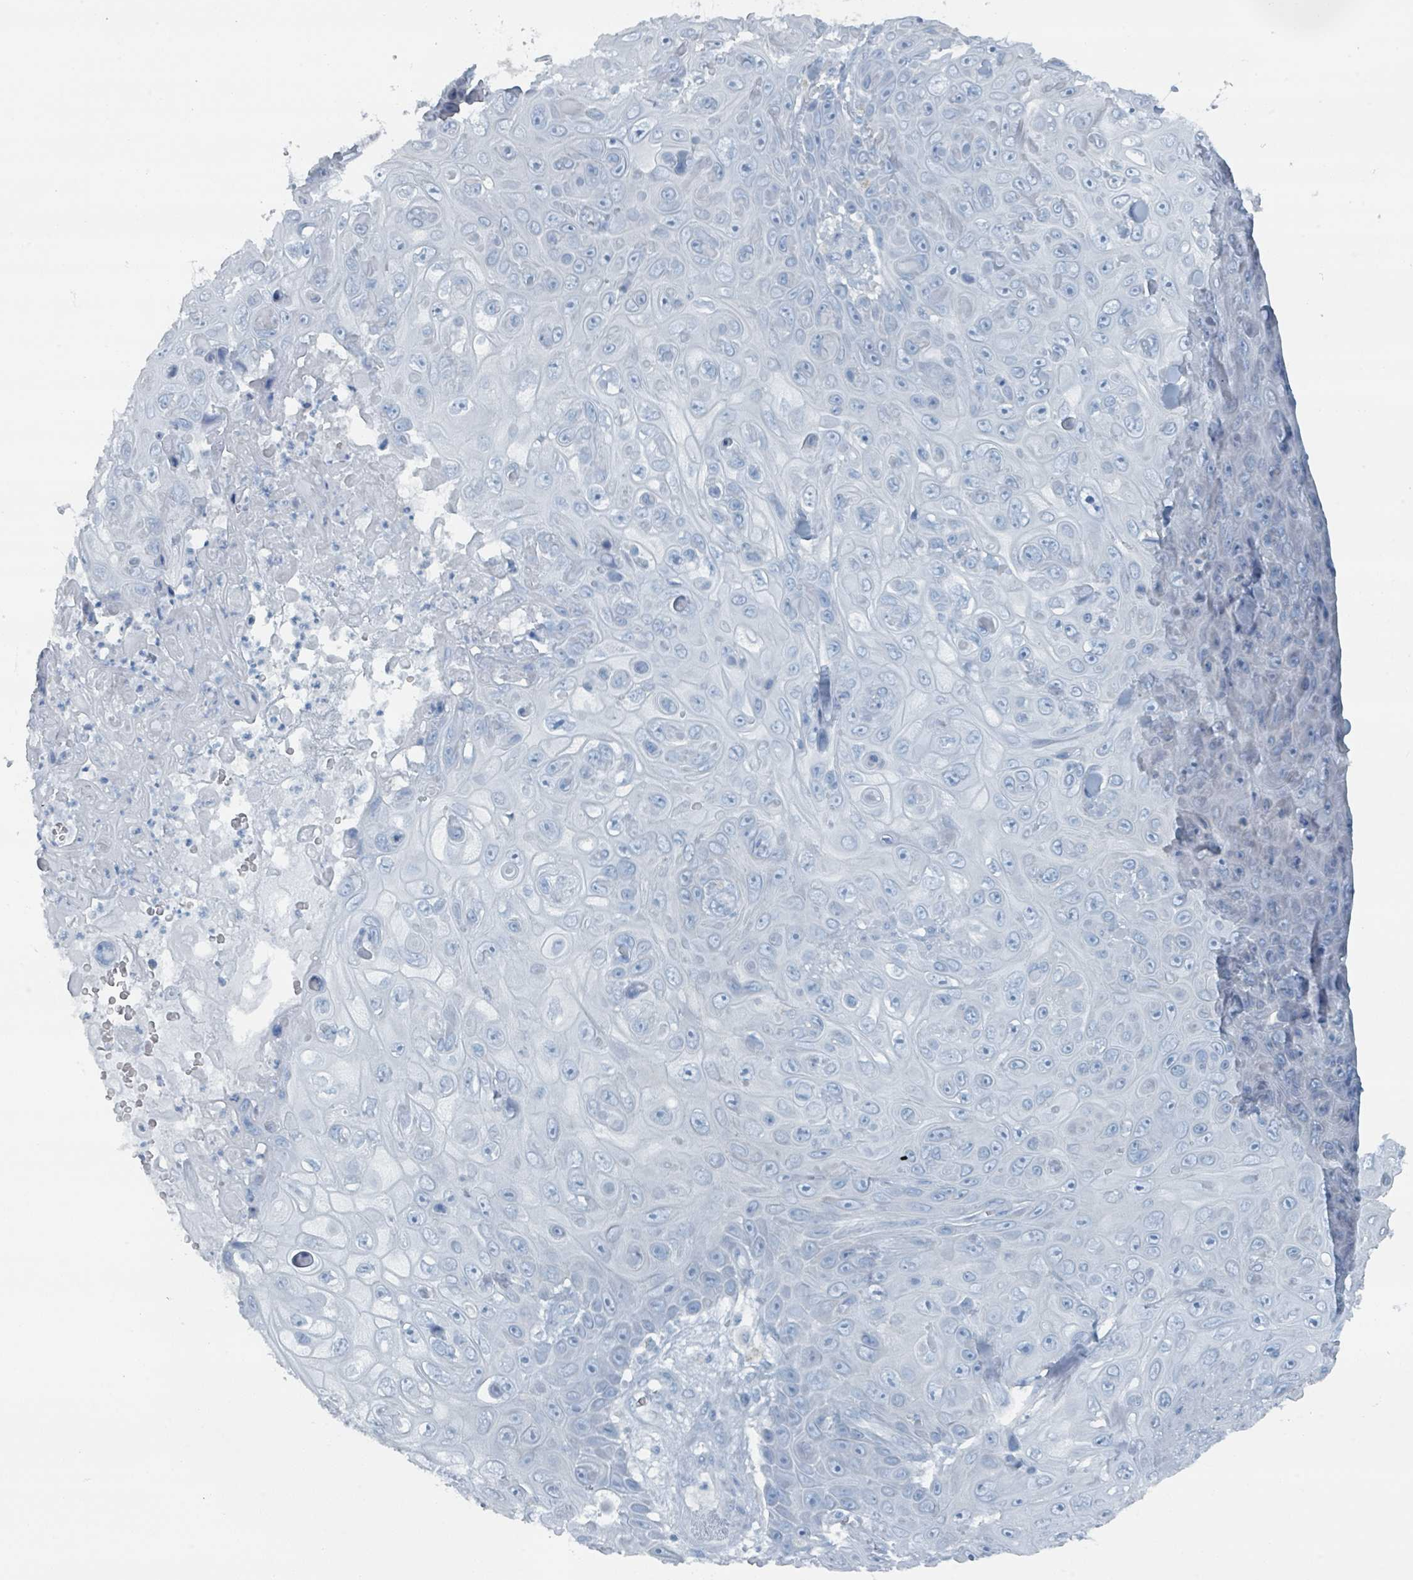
{"staining": {"intensity": "negative", "quantity": "none", "location": "none"}, "tissue": "skin cancer", "cell_type": "Tumor cells", "image_type": "cancer", "snomed": [{"axis": "morphology", "description": "Squamous cell carcinoma, NOS"}, {"axis": "topography", "description": "Skin"}], "caption": "Immunohistochemistry (IHC) image of neoplastic tissue: skin cancer stained with DAB shows no significant protein staining in tumor cells.", "gene": "GAMT", "patient": {"sex": "male", "age": 82}}